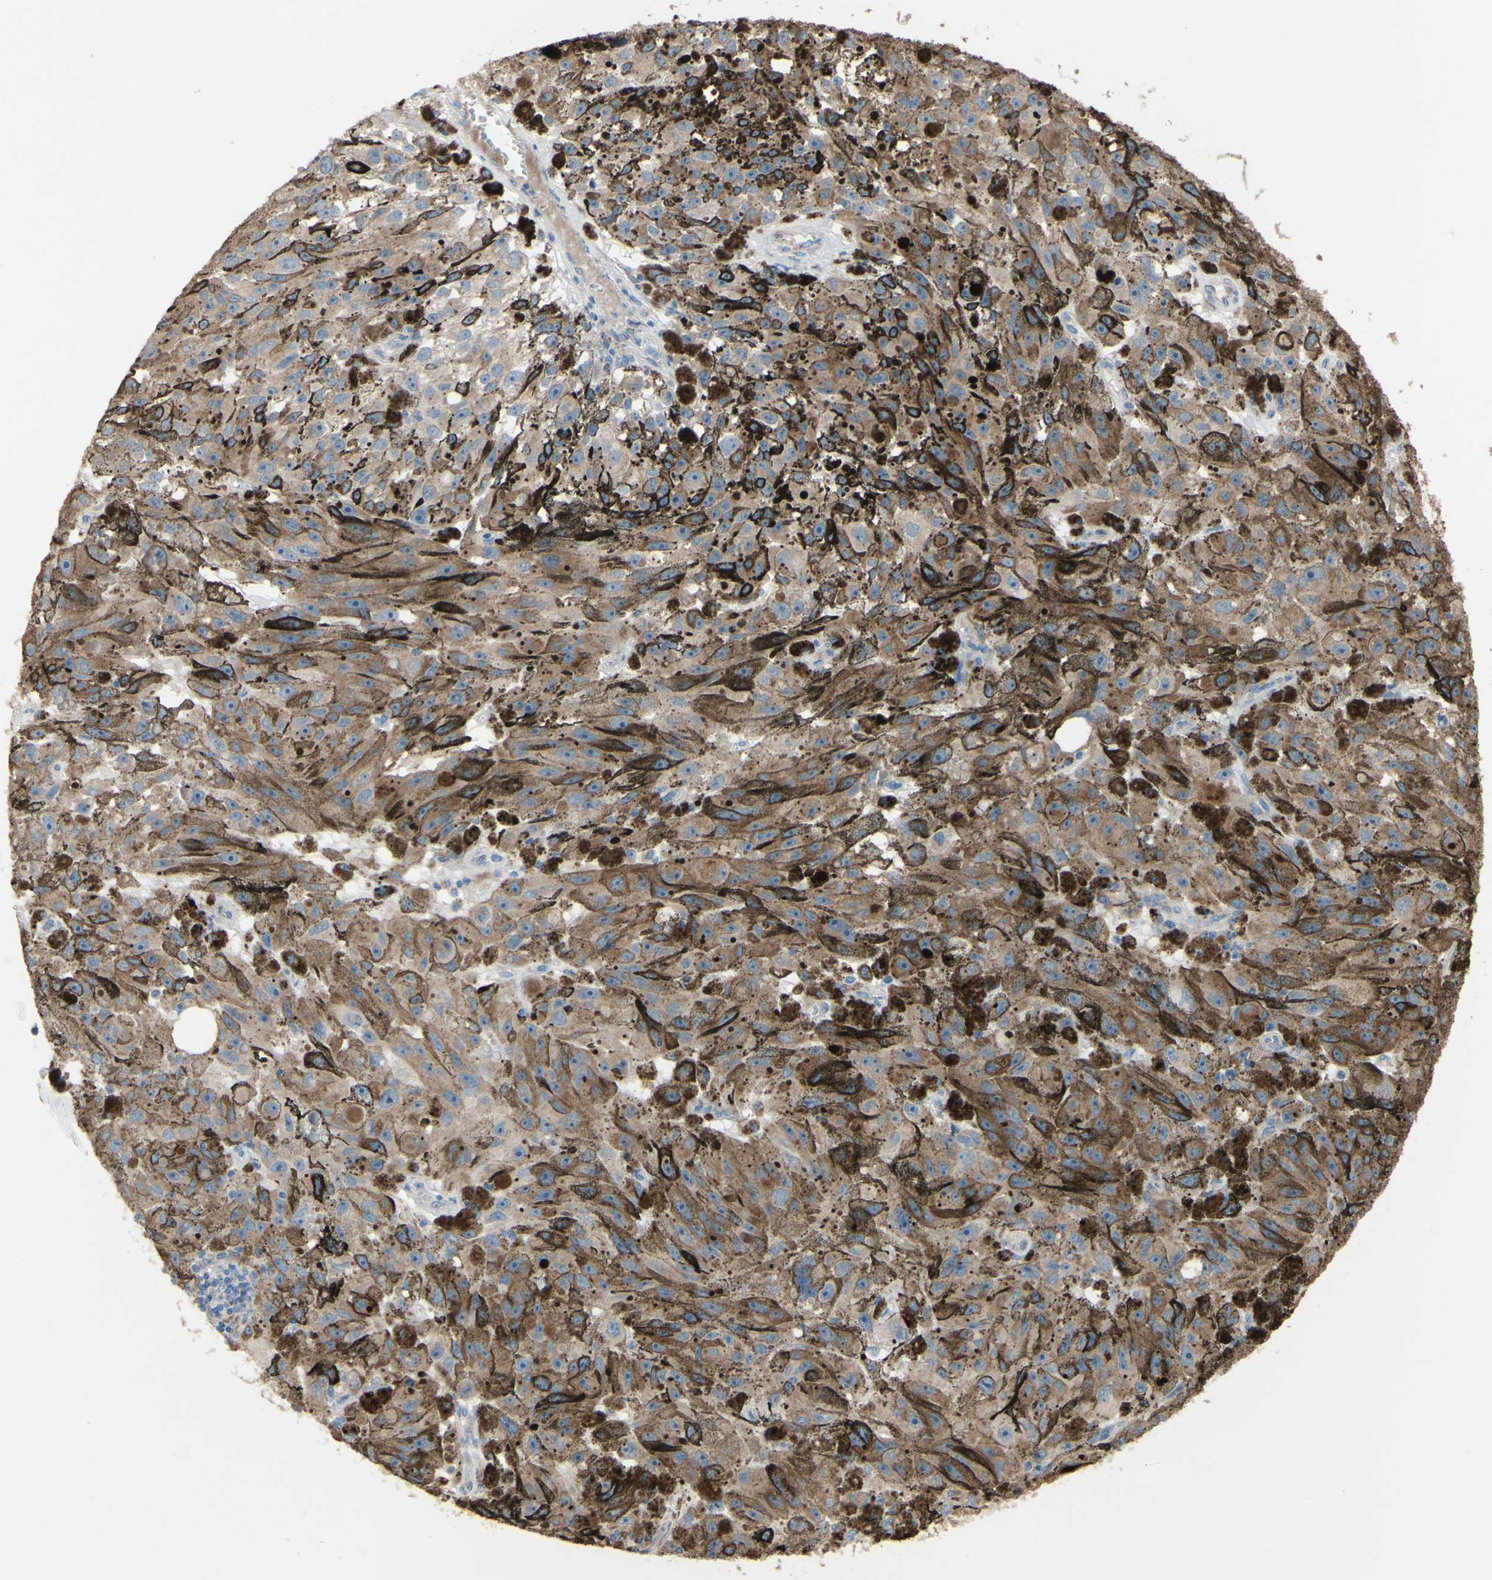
{"staining": {"intensity": "moderate", "quantity": ">75%", "location": "cytoplasmic/membranous"}, "tissue": "melanoma", "cell_type": "Tumor cells", "image_type": "cancer", "snomed": [{"axis": "morphology", "description": "Malignant melanoma, NOS"}, {"axis": "topography", "description": "Skin"}], "caption": "Approximately >75% of tumor cells in malignant melanoma demonstrate moderate cytoplasmic/membranous protein expression as visualized by brown immunohistochemical staining.", "gene": "AGPAT5", "patient": {"sex": "female", "age": 104}}